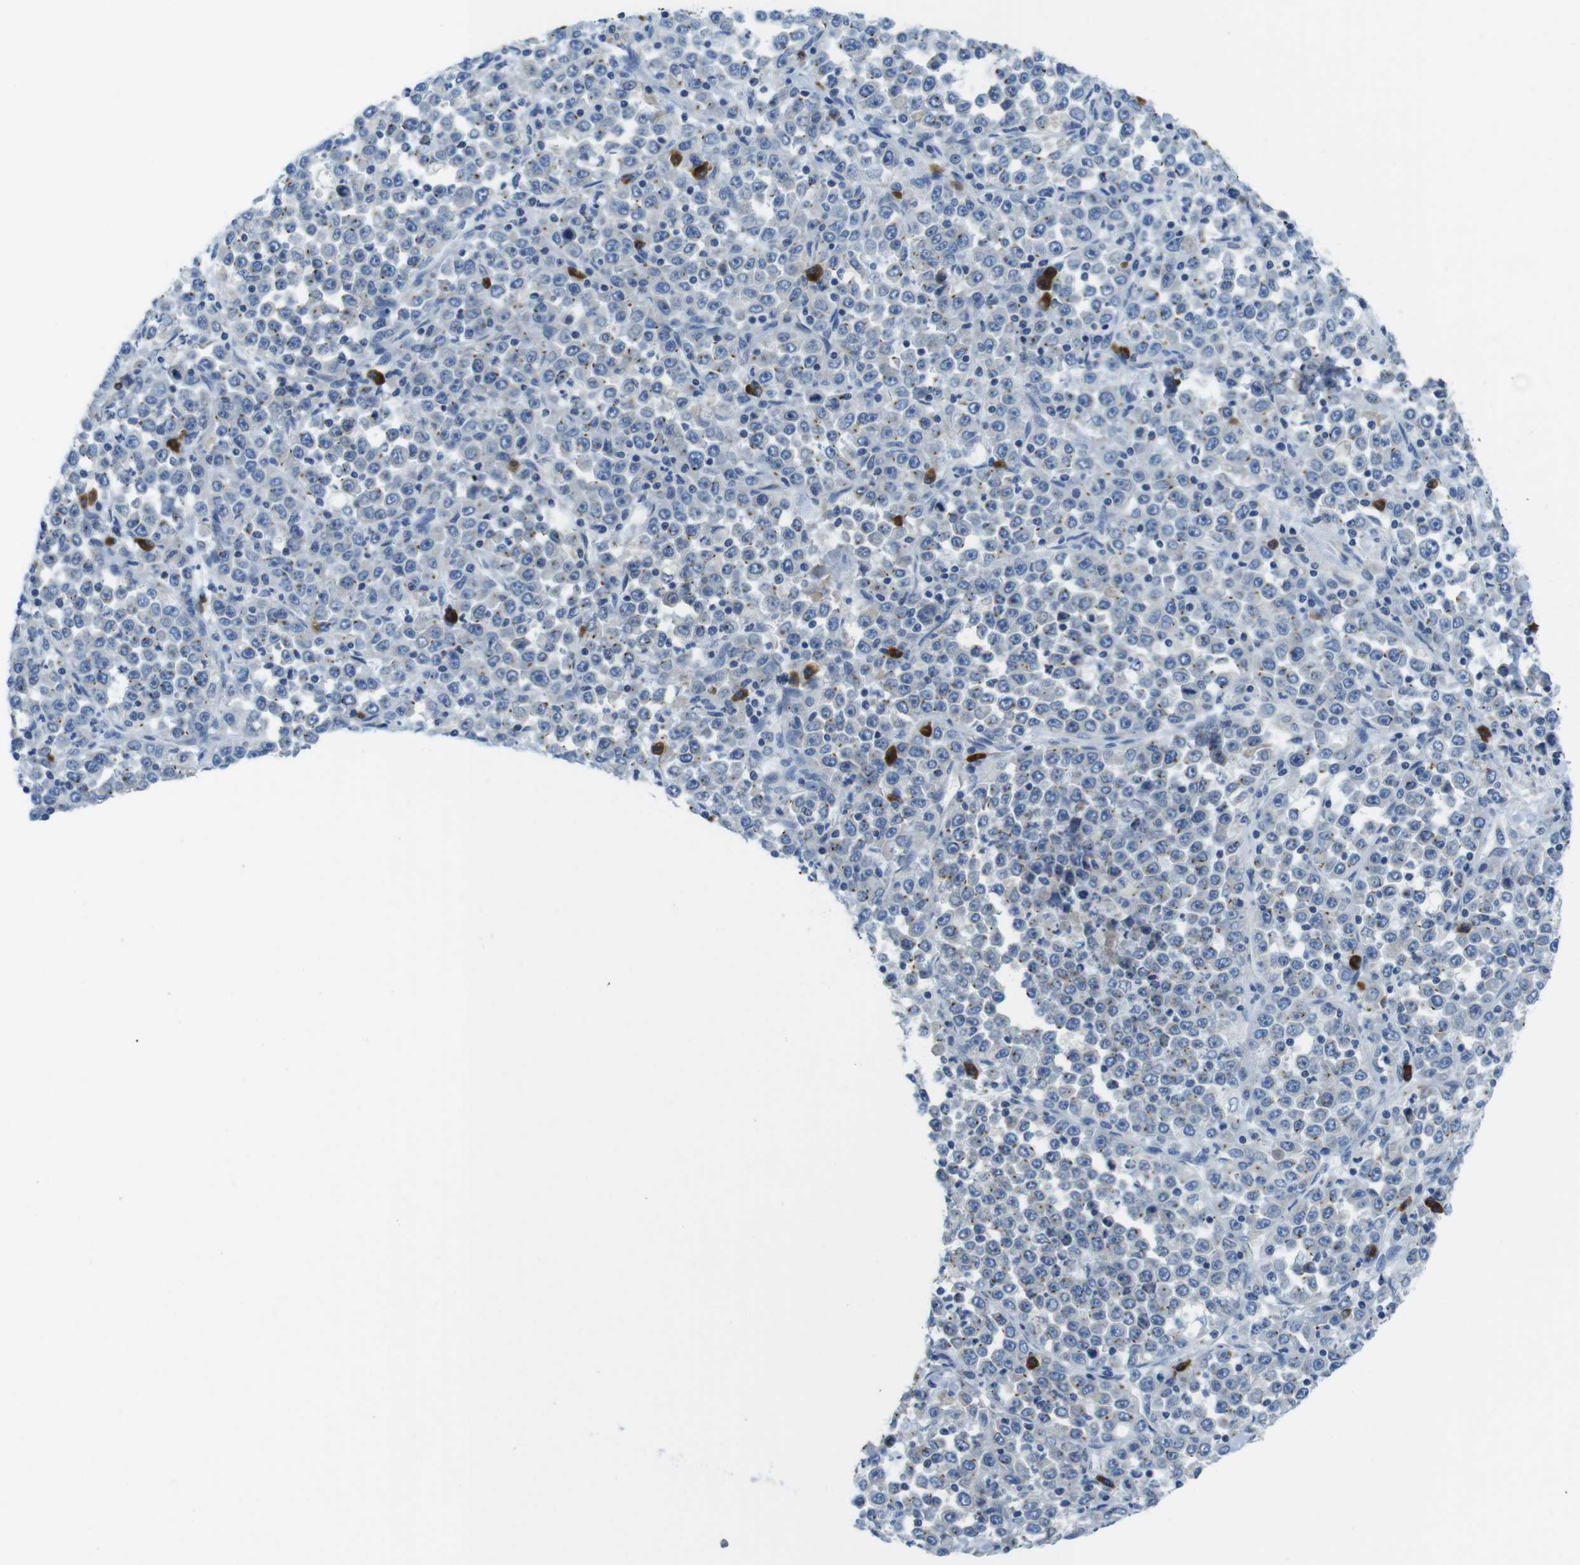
{"staining": {"intensity": "weak", "quantity": "25%-75%", "location": "cytoplasmic/membranous"}, "tissue": "stomach cancer", "cell_type": "Tumor cells", "image_type": "cancer", "snomed": [{"axis": "morphology", "description": "Normal tissue, NOS"}, {"axis": "morphology", "description": "Adenocarcinoma, NOS"}, {"axis": "topography", "description": "Stomach, upper"}, {"axis": "topography", "description": "Stomach"}], "caption": "IHC (DAB (3,3'-diaminobenzidine)) staining of human adenocarcinoma (stomach) shows weak cytoplasmic/membranous protein positivity in approximately 25%-75% of tumor cells.", "gene": "CLPTM1L", "patient": {"sex": "male", "age": 59}}